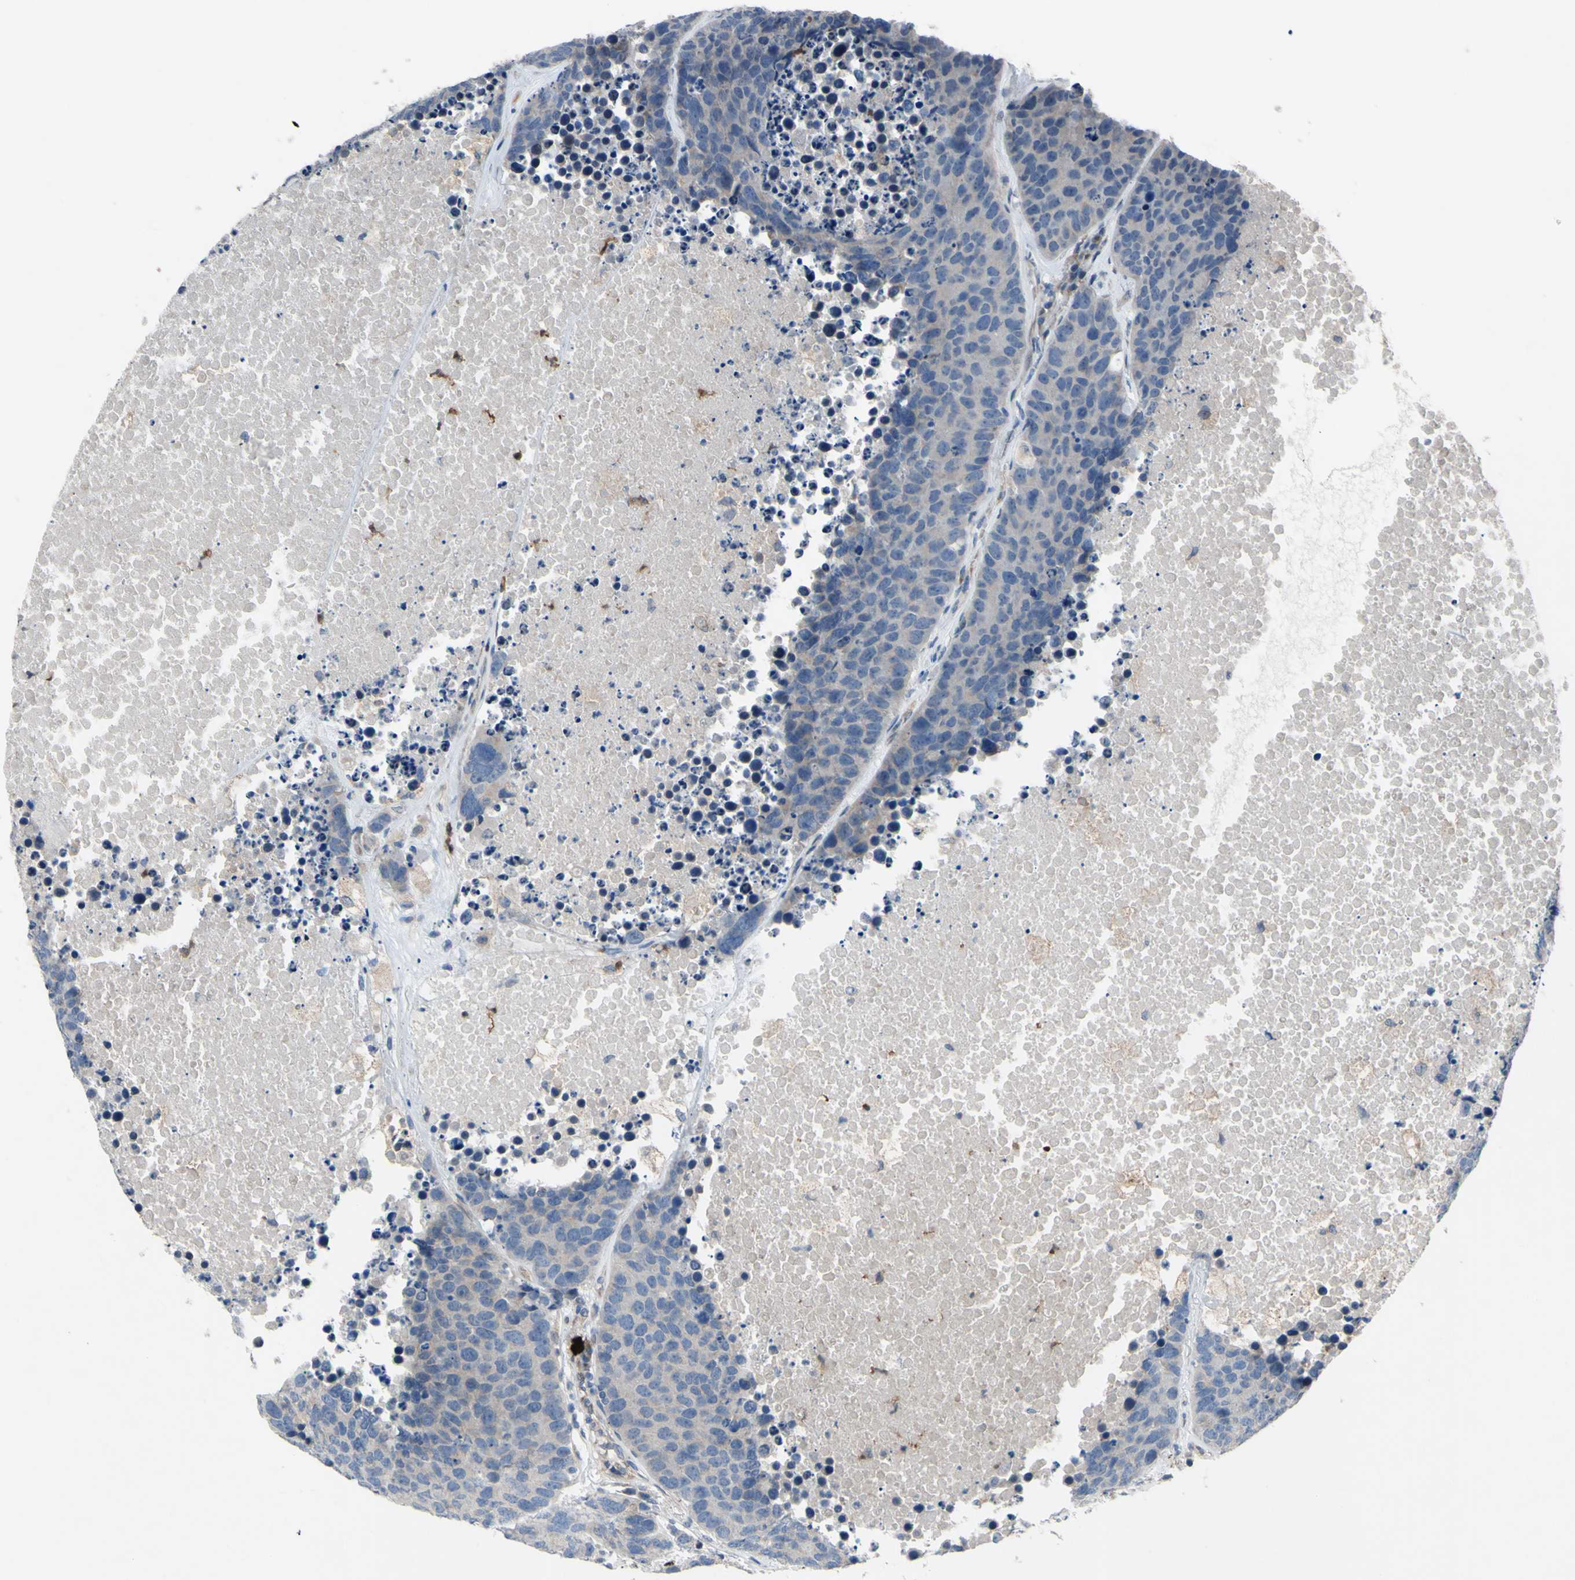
{"staining": {"intensity": "weak", "quantity": ">75%", "location": "cytoplasmic/membranous"}, "tissue": "carcinoid", "cell_type": "Tumor cells", "image_type": "cancer", "snomed": [{"axis": "morphology", "description": "Carcinoid, malignant, NOS"}, {"axis": "topography", "description": "Lung"}], "caption": "Protein analysis of carcinoid (malignant) tissue reveals weak cytoplasmic/membranous expression in approximately >75% of tumor cells.", "gene": "GRAMD2B", "patient": {"sex": "male", "age": 60}}